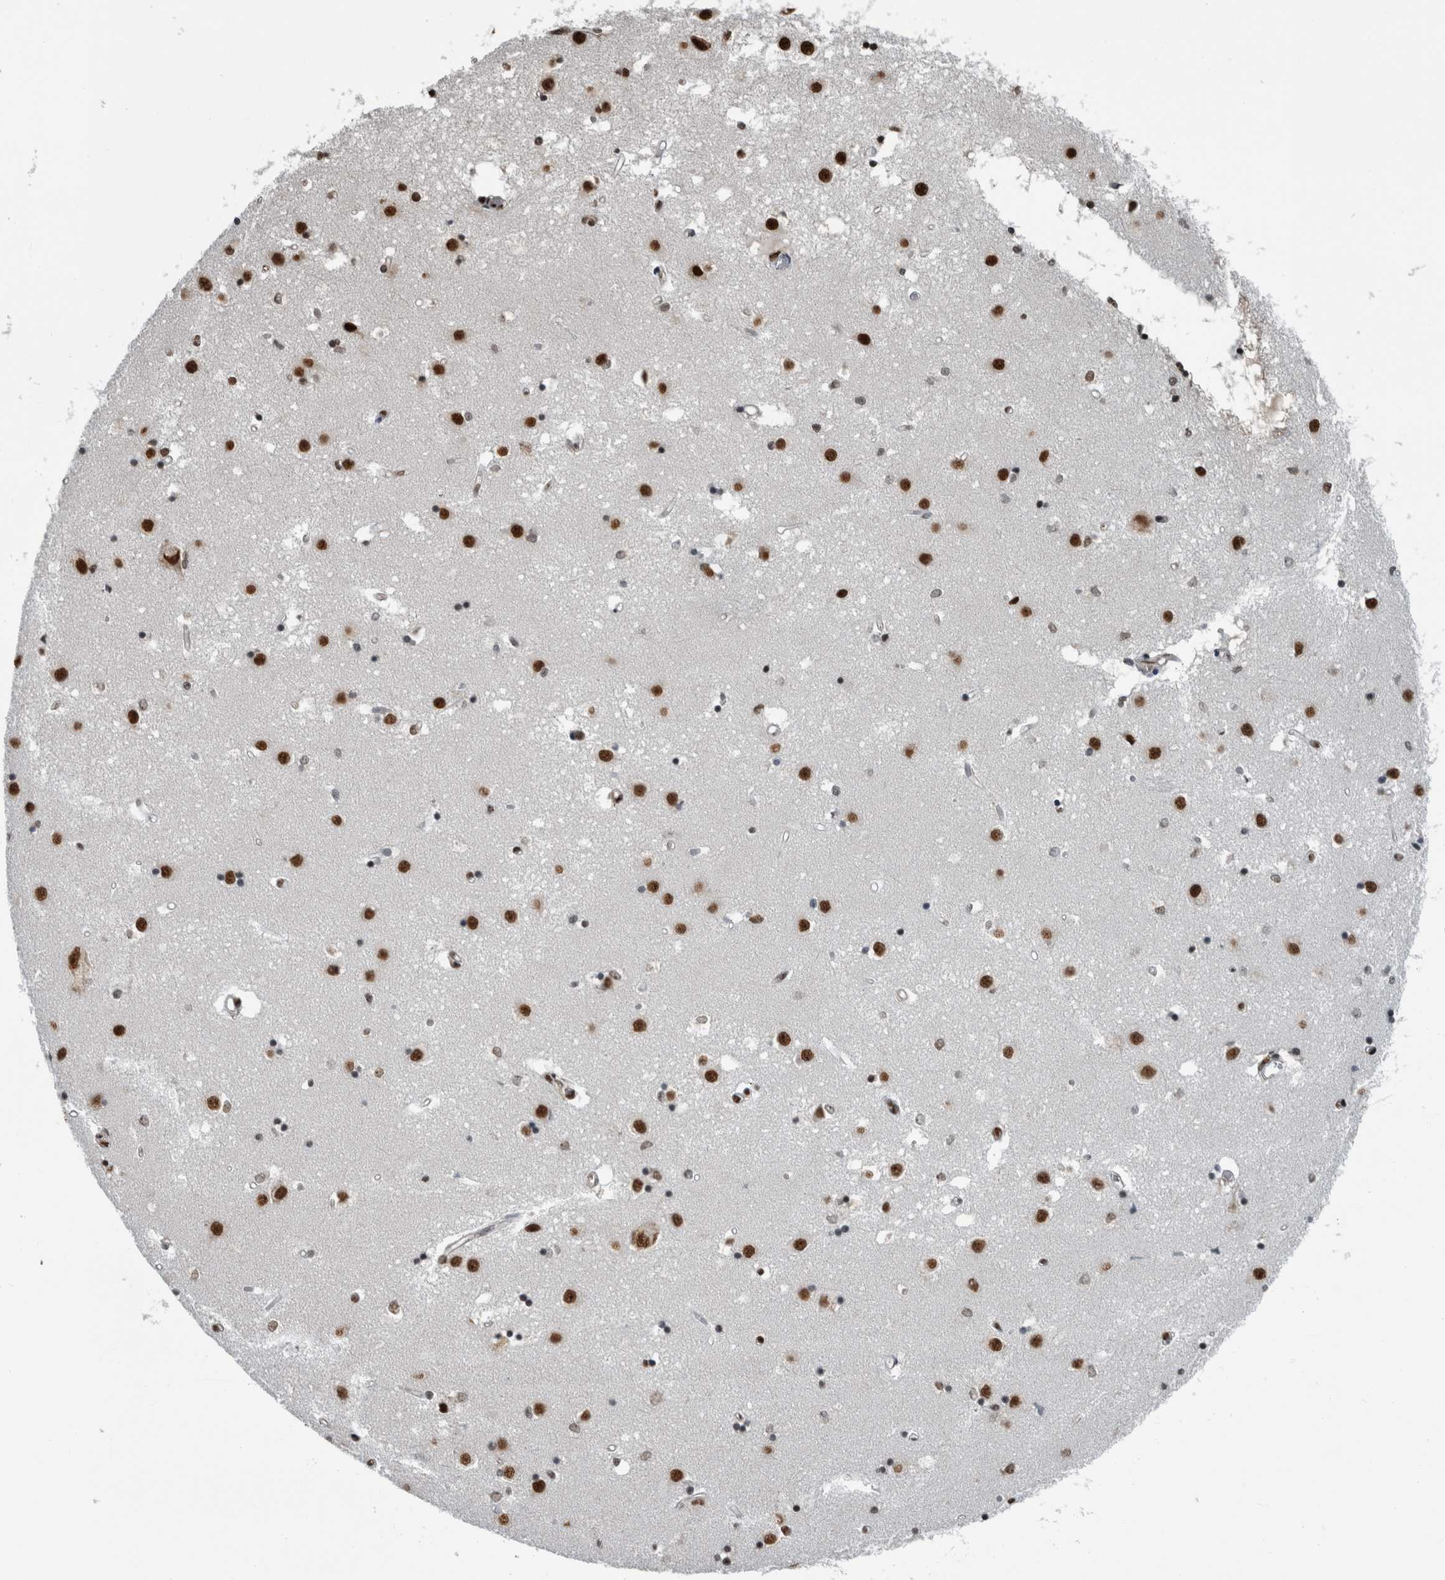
{"staining": {"intensity": "strong", "quantity": ">75%", "location": "nuclear"}, "tissue": "caudate", "cell_type": "Glial cells", "image_type": "normal", "snomed": [{"axis": "morphology", "description": "Normal tissue, NOS"}, {"axis": "topography", "description": "Lateral ventricle wall"}], "caption": "Caudate stained for a protein (brown) displays strong nuclear positive positivity in about >75% of glial cells.", "gene": "TGS1", "patient": {"sex": "male", "age": 45}}